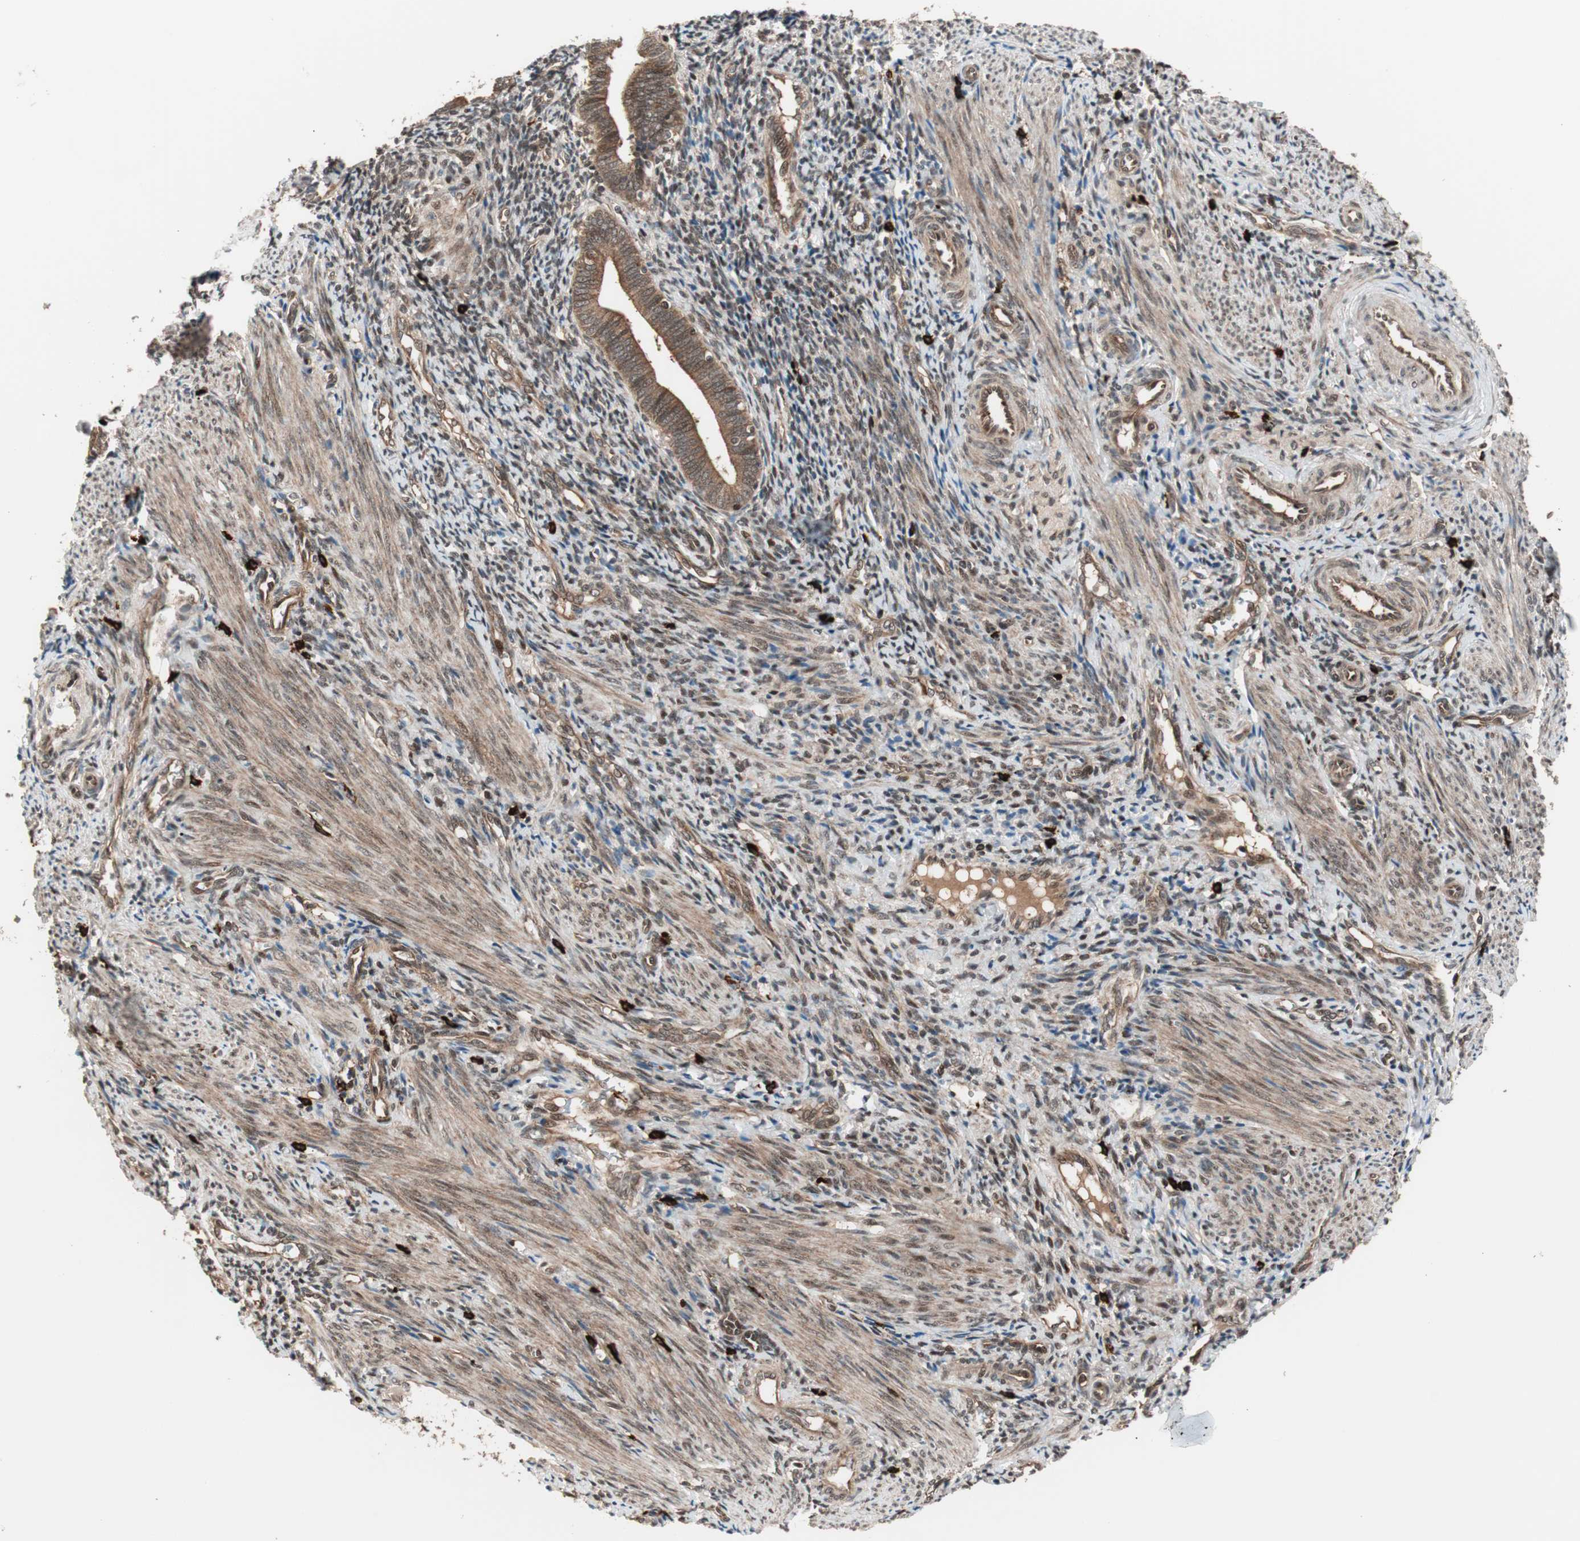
{"staining": {"intensity": "moderate", "quantity": ">75%", "location": "cytoplasmic/membranous"}, "tissue": "endometrium", "cell_type": "Cells in endometrial stroma", "image_type": "normal", "snomed": [{"axis": "morphology", "description": "Normal tissue, NOS"}, {"axis": "topography", "description": "Uterus"}, {"axis": "topography", "description": "Endometrium"}], "caption": "Endometrium stained for a protein (brown) shows moderate cytoplasmic/membranous positive positivity in approximately >75% of cells in endometrial stroma.", "gene": "PRKG2", "patient": {"sex": "female", "age": 33}}